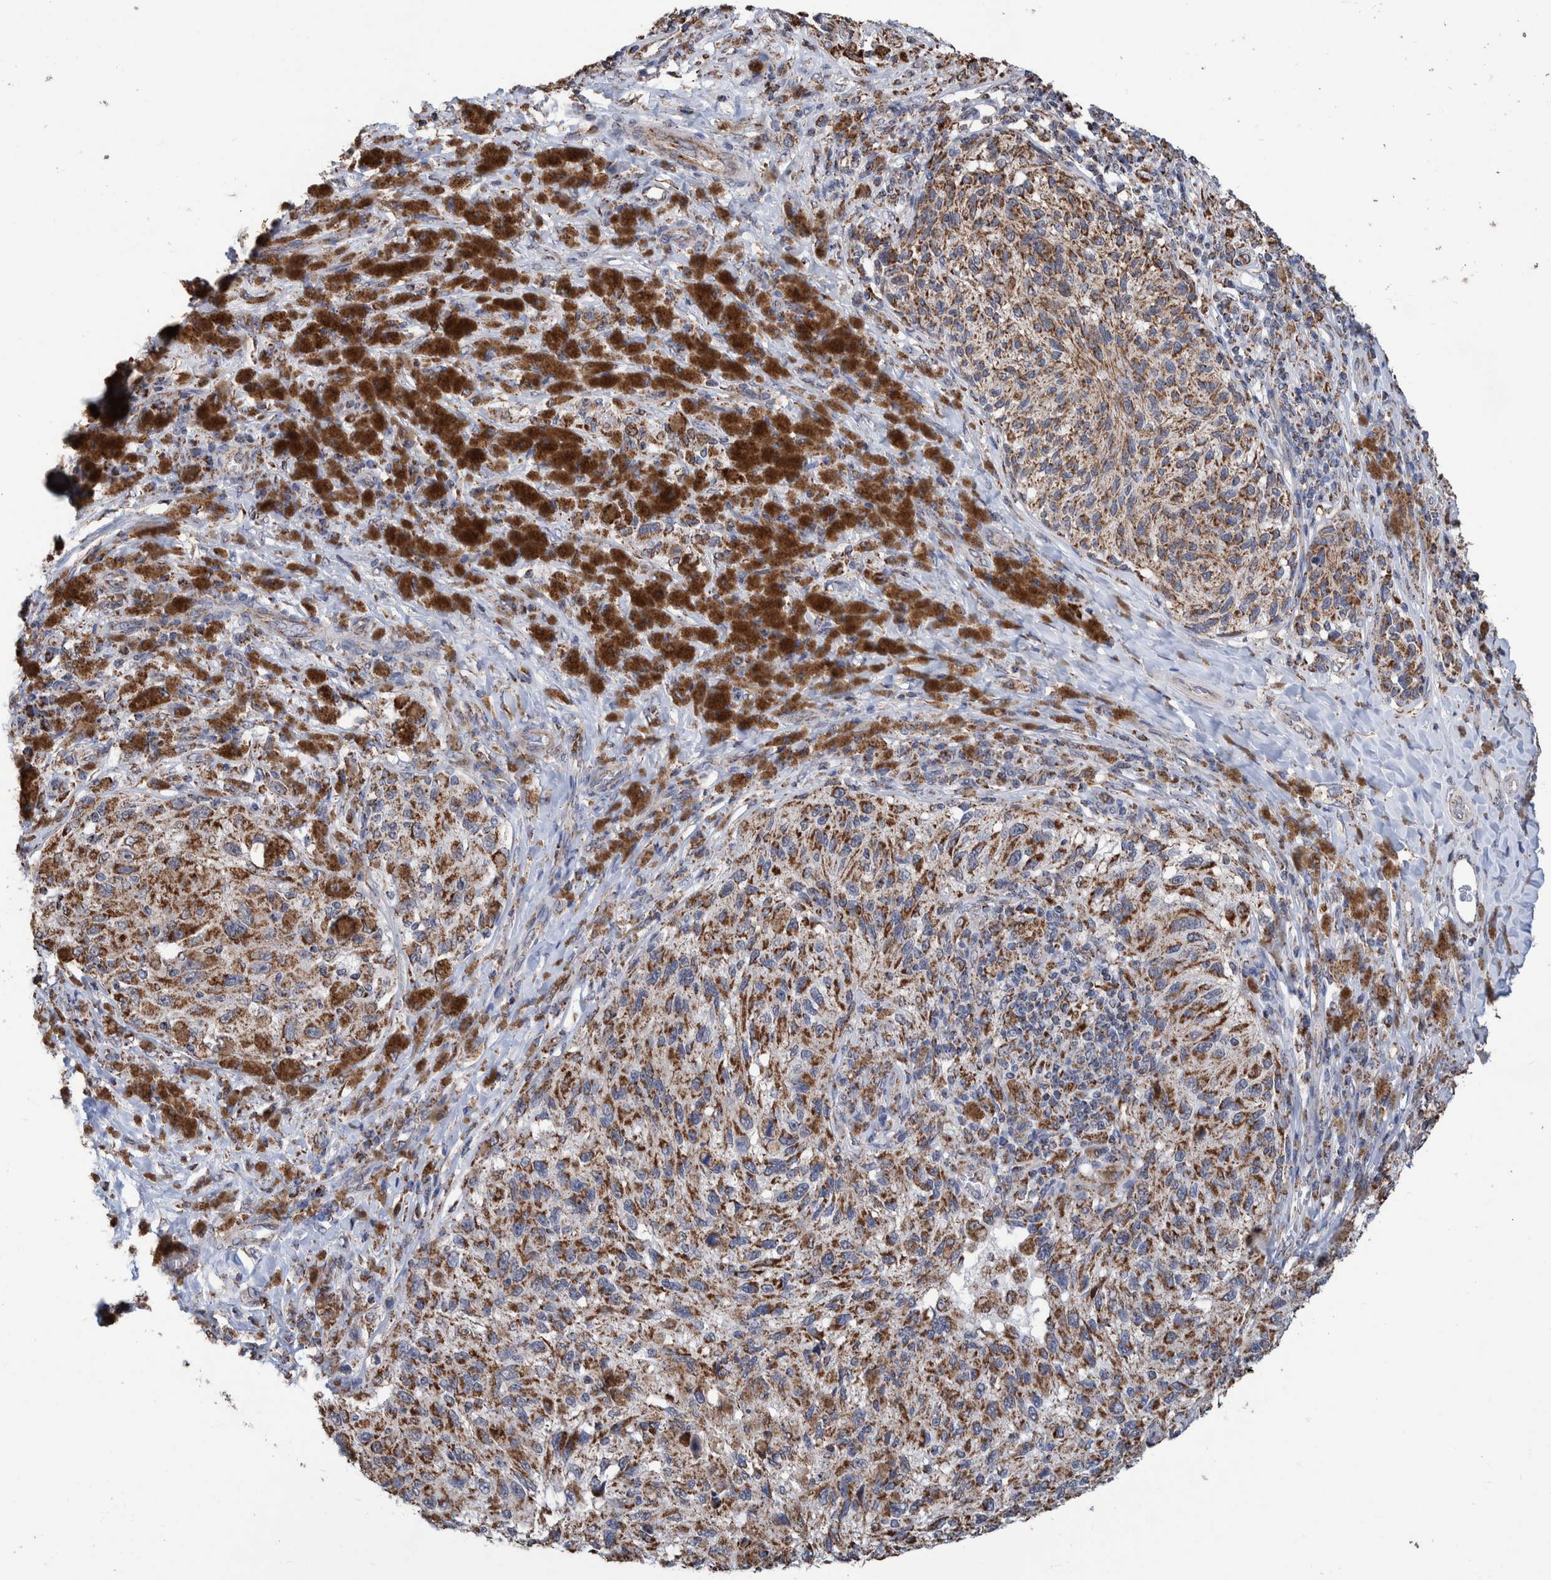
{"staining": {"intensity": "moderate", "quantity": ">75%", "location": "cytoplasmic/membranous"}, "tissue": "melanoma", "cell_type": "Tumor cells", "image_type": "cancer", "snomed": [{"axis": "morphology", "description": "Malignant melanoma, NOS"}, {"axis": "topography", "description": "Skin"}], "caption": "Moderate cytoplasmic/membranous staining for a protein is present in approximately >75% of tumor cells of malignant melanoma using IHC.", "gene": "DECR1", "patient": {"sex": "female", "age": 73}}